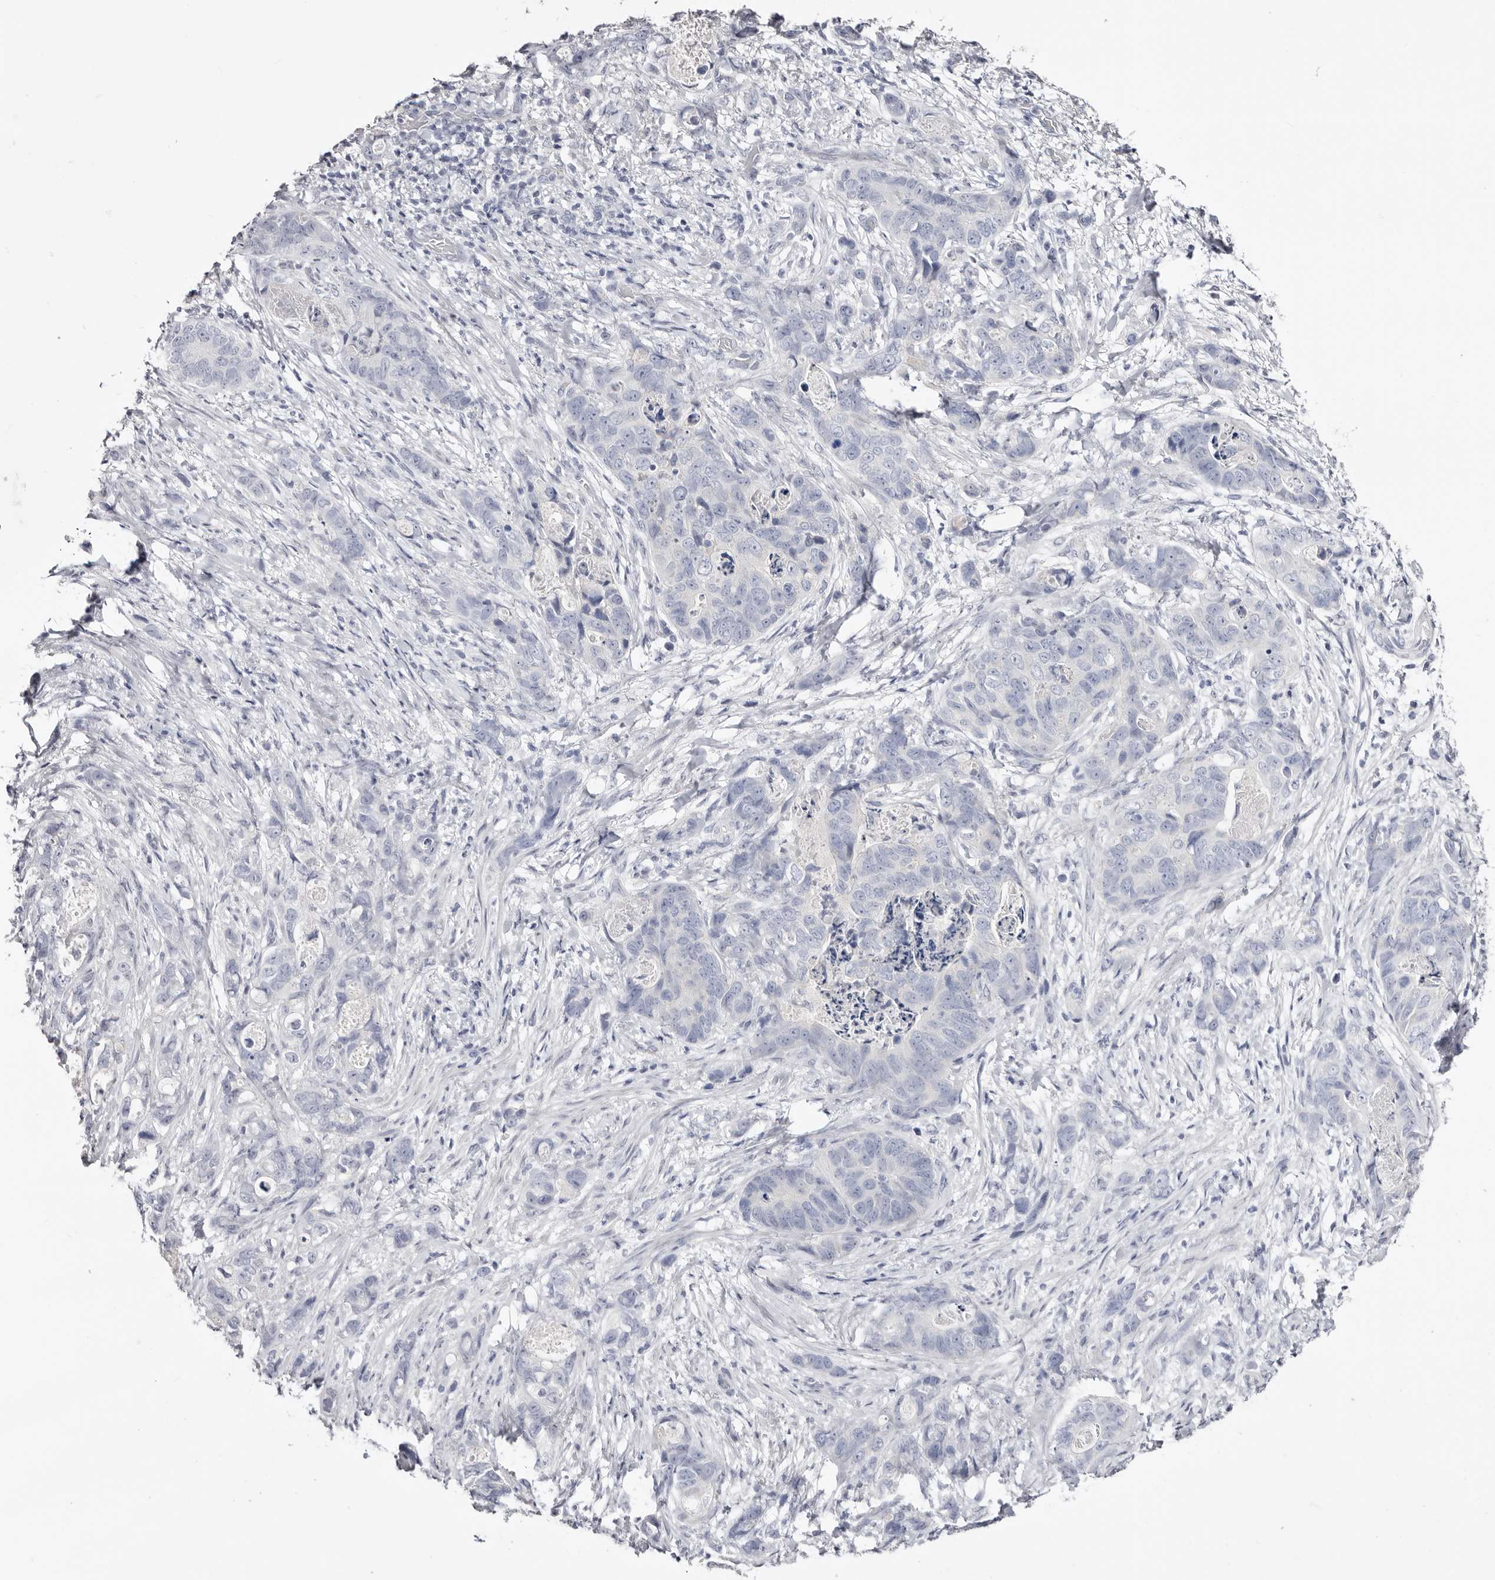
{"staining": {"intensity": "negative", "quantity": "none", "location": "none"}, "tissue": "stomach cancer", "cell_type": "Tumor cells", "image_type": "cancer", "snomed": [{"axis": "morphology", "description": "Normal tissue, NOS"}, {"axis": "morphology", "description": "Adenocarcinoma, NOS"}, {"axis": "topography", "description": "Stomach"}], "caption": "The micrograph demonstrates no staining of tumor cells in stomach adenocarcinoma. The staining is performed using DAB (3,3'-diaminobenzidine) brown chromogen with nuclei counter-stained in using hematoxylin.", "gene": "AKNAD1", "patient": {"sex": "female", "age": 89}}